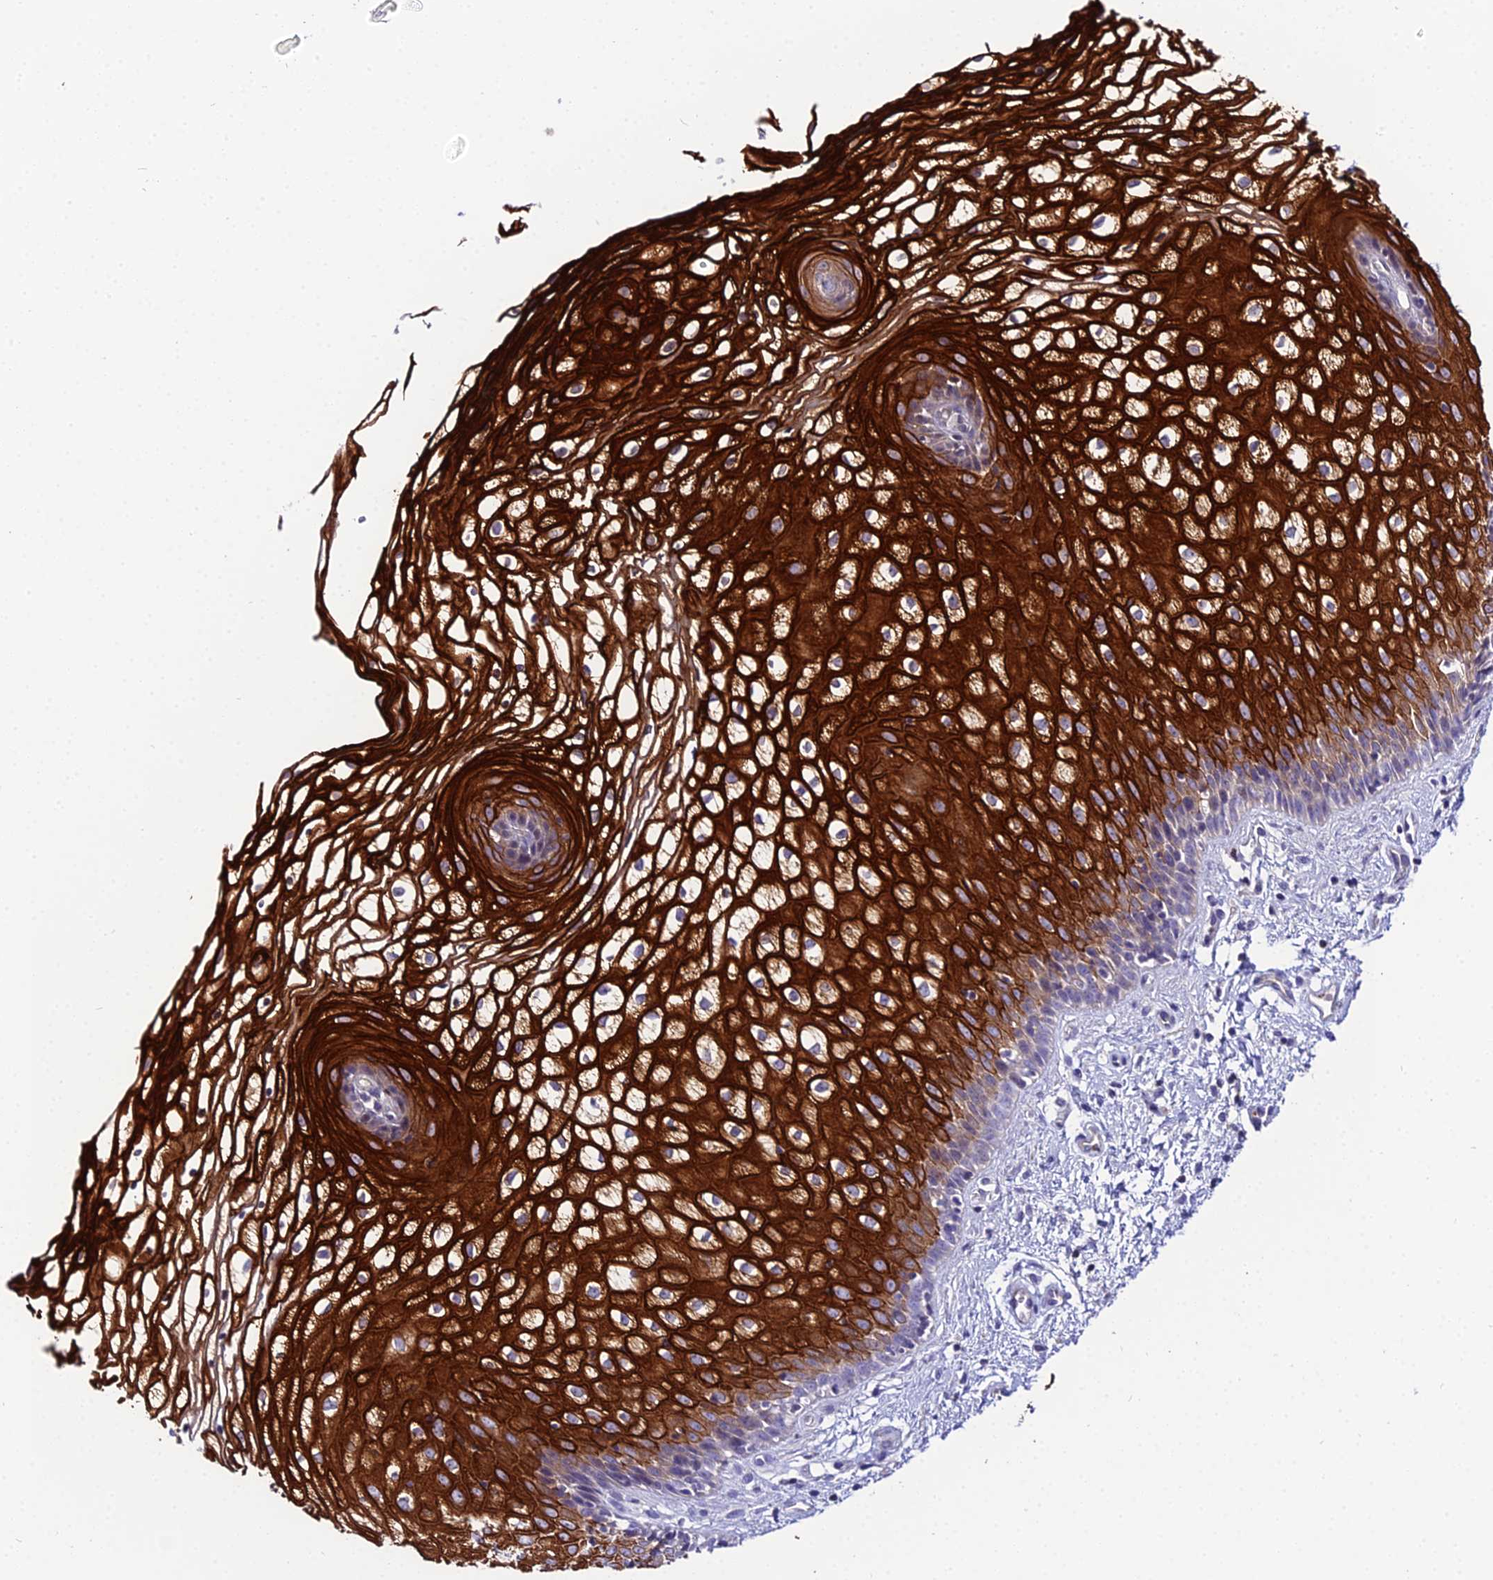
{"staining": {"intensity": "strong", "quantity": "<25%", "location": "cytoplasmic/membranous"}, "tissue": "vagina", "cell_type": "Squamous epithelial cells", "image_type": "normal", "snomed": [{"axis": "morphology", "description": "Normal tissue, NOS"}, {"axis": "topography", "description": "Vagina"}], "caption": "Squamous epithelial cells reveal strong cytoplasmic/membranous expression in about <25% of cells in unremarkable vagina.", "gene": "SHQ1", "patient": {"sex": "female", "age": 34}}